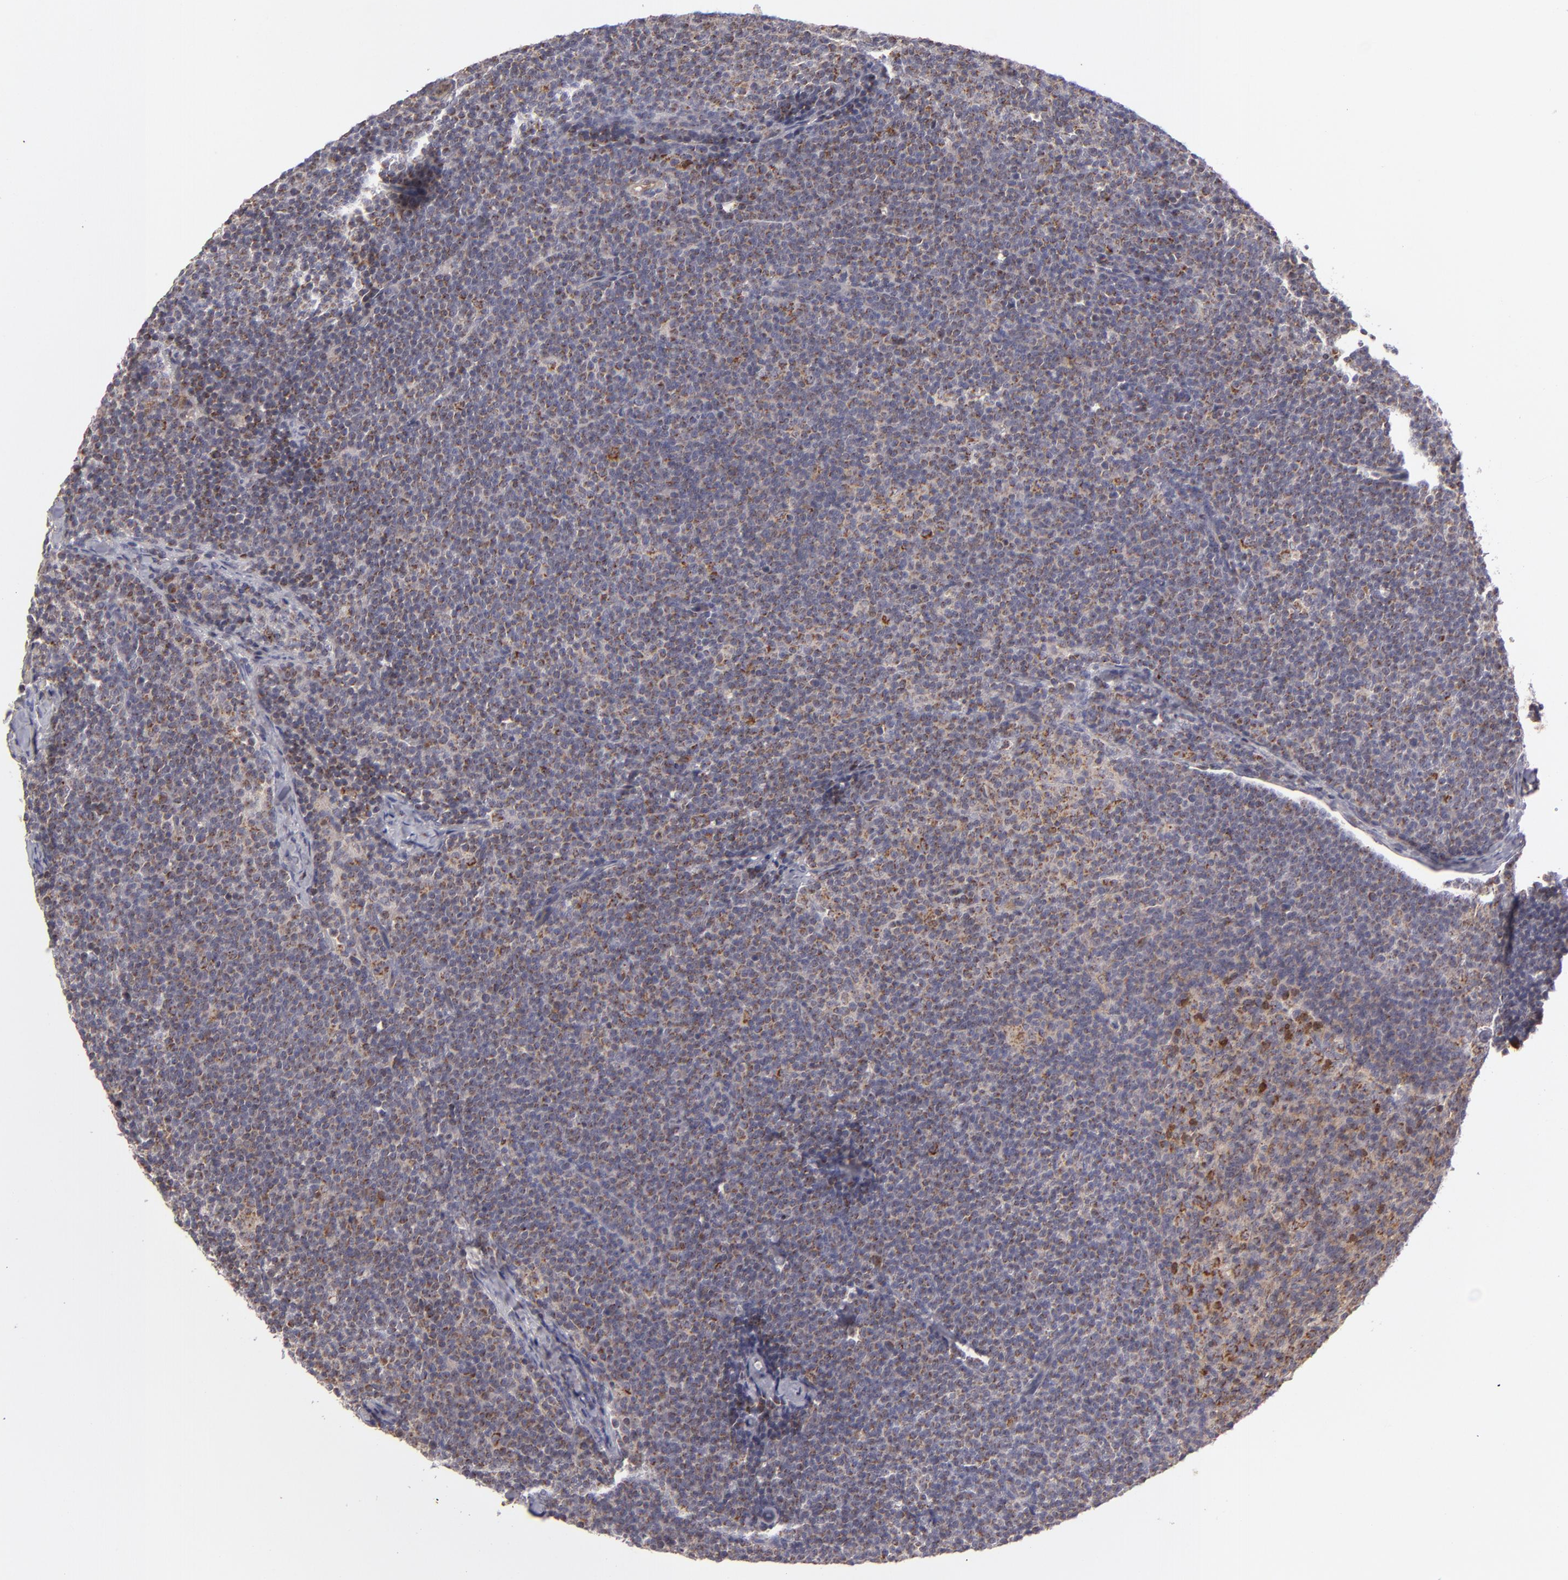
{"staining": {"intensity": "moderate", "quantity": "25%-75%", "location": "cytoplasmic/membranous"}, "tissue": "lymphoma", "cell_type": "Tumor cells", "image_type": "cancer", "snomed": [{"axis": "morphology", "description": "Malignant lymphoma, non-Hodgkin's type, High grade"}, {"axis": "topography", "description": "Lymph node"}], "caption": "About 25%-75% of tumor cells in human high-grade malignant lymphoma, non-Hodgkin's type demonstrate moderate cytoplasmic/membranous protein positivity as visualized by brown immunohistochemical staining.", "gene": "SH2D4A", "patient": {"sex": "female", "age": 58}}